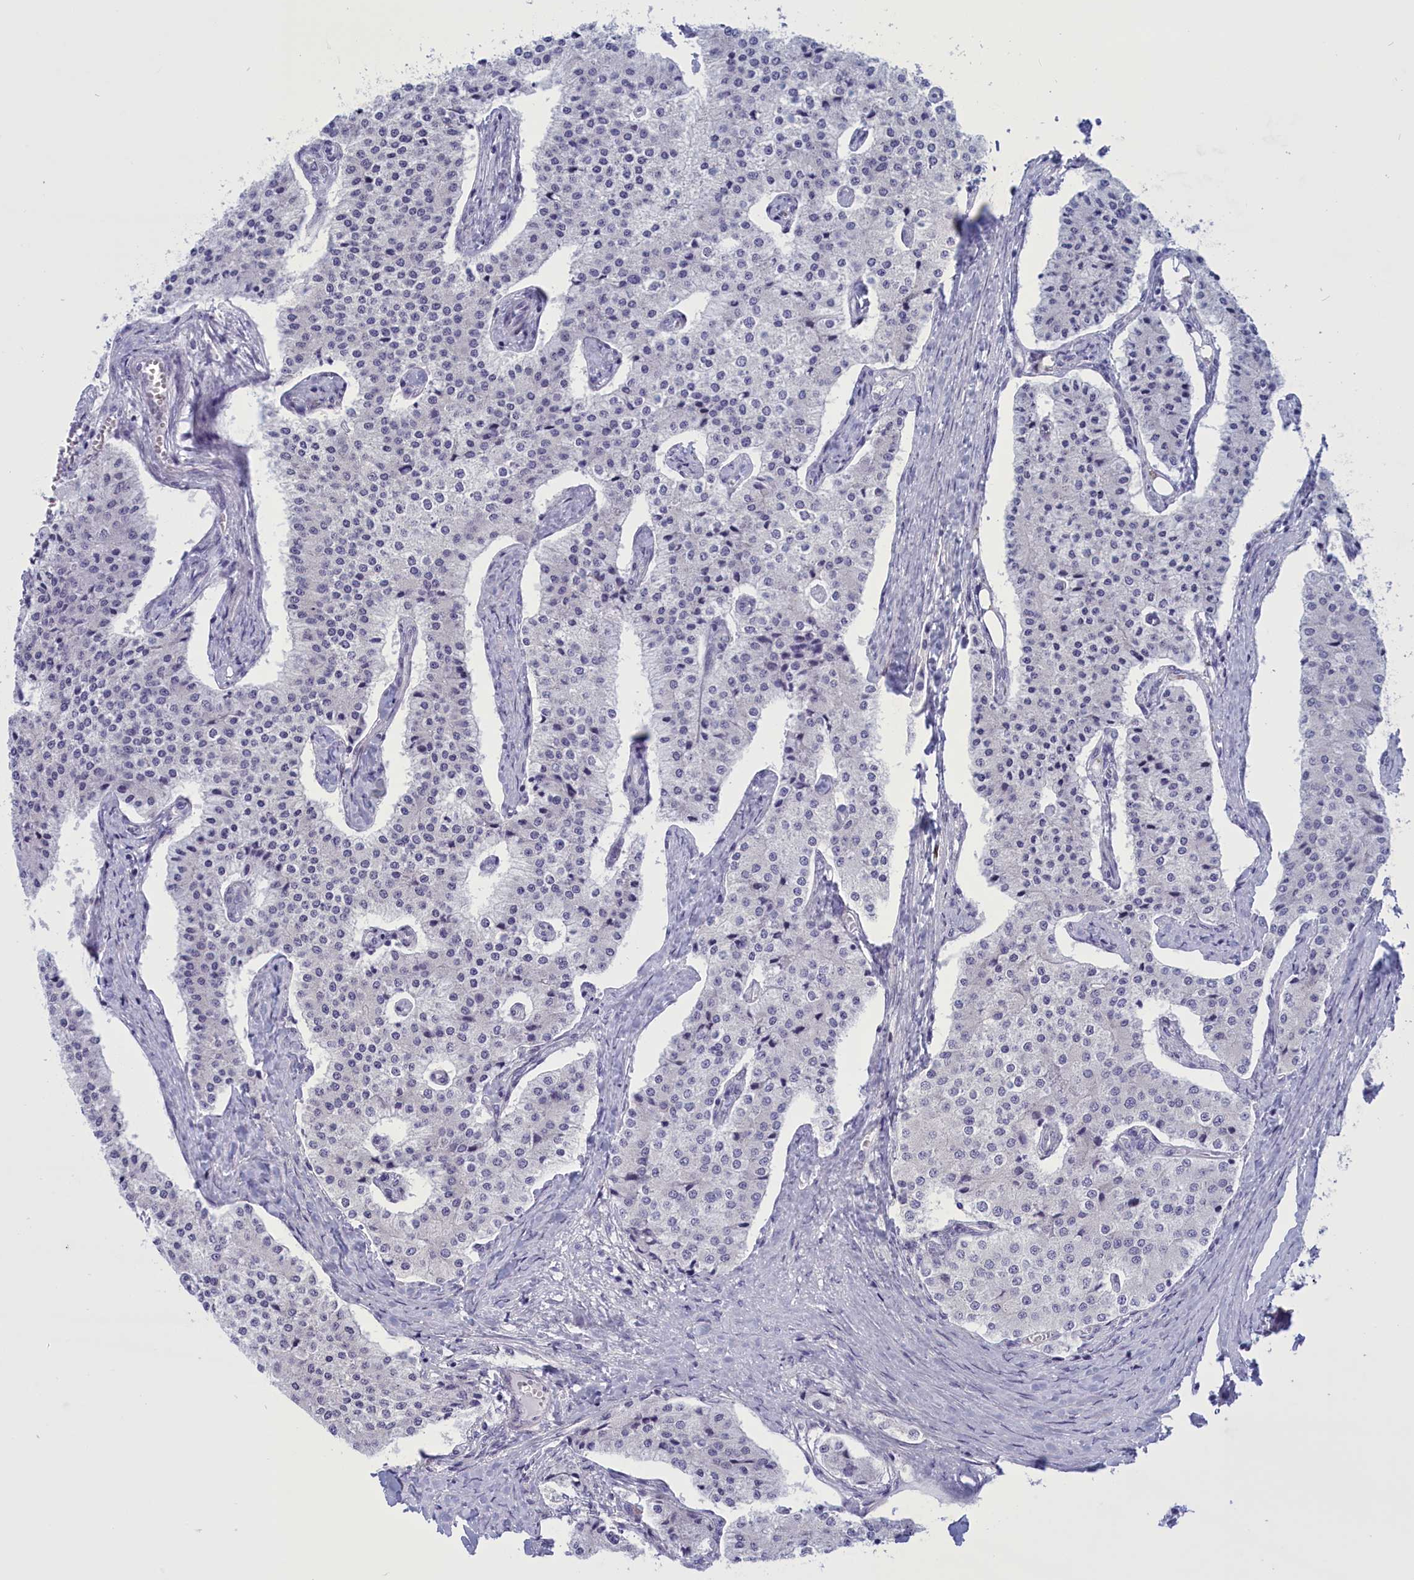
{"staining": {"intensity": "negative", "quantity": "none", "location": "none"}, "tissue": "carcinoid", "cell_type": "Tumor cells", "image_type": "cancer", "snomed": [{"axis": "morphology", "description": "Carcinoid, malignant, NOS"}, {"axis": "topography", "description": "Colon"}], "caption": "Tumor cells show no significant staining in carcinoid (malignant). (Brightfield microscopy of DAB IHC at high magnification).", "gene": "ELOA2", "patient": {"sex": "female", "age": 52}}